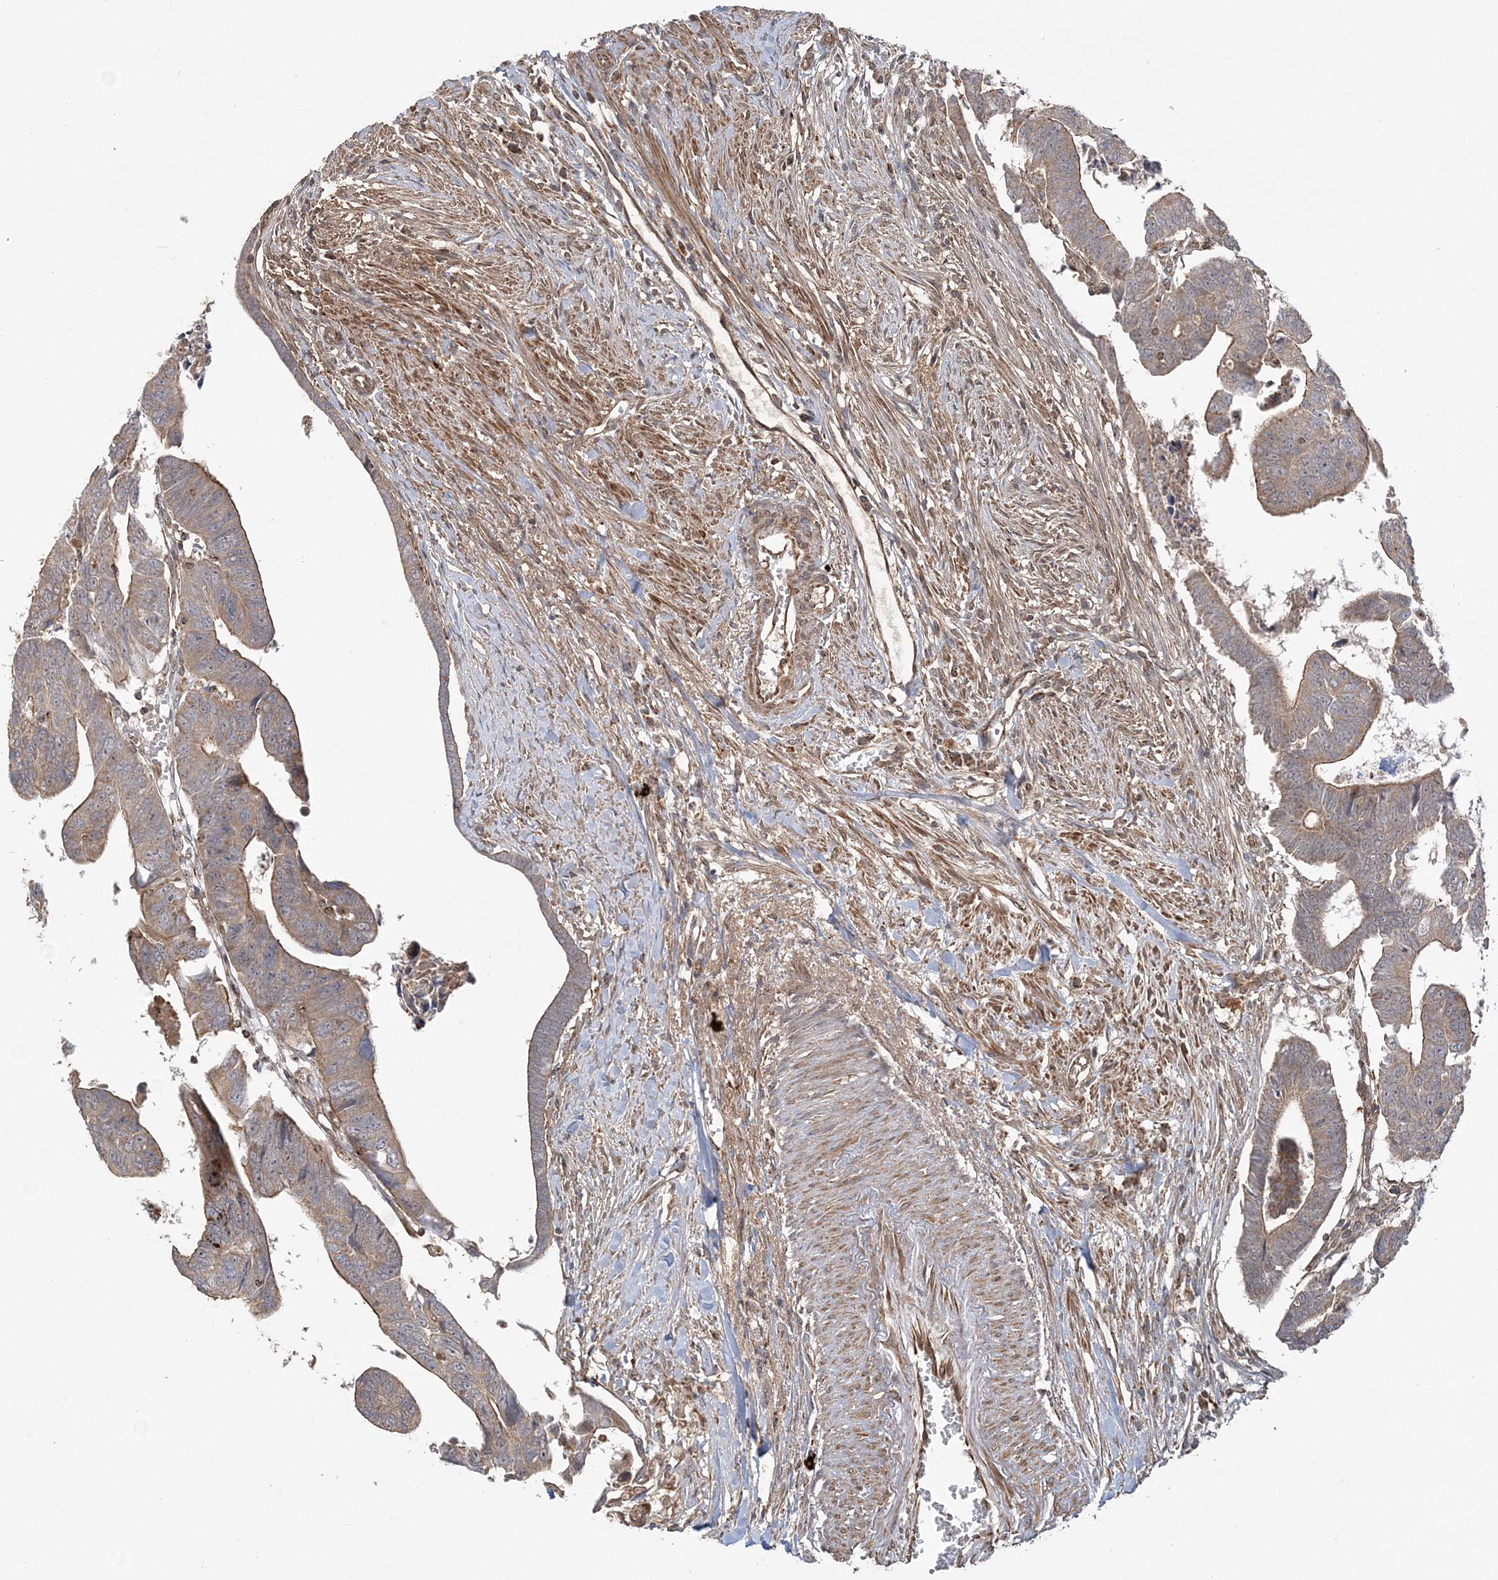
{"staining": {"intensity": "moderate", "quantity": "25%-75%", "location": "cytoplasmic/membranous"}, "tissue": "colorectal cancer", "cell_type": "Tumor cells", "image_type": "cancer", "snomed": [{"axis": "morphology", "description": "Adenocarcinoma, NOS"}, {"axis": "topography", "description": "Rectum"}], "caption": "Brown immunohistochemical staining in colorectal cancer (adenocarcinoma) shows moderate cytoplasmic/membranous staining in about 25%-75% of tumor cells. Using DAB (3,3'-diaminobenzidine) (brown) and hematoxylin (blue) stains, captured at high magnification using brightfield microscopy.", "gene": "SCLT1", "patient": {"sex": "female", "age": 65}}